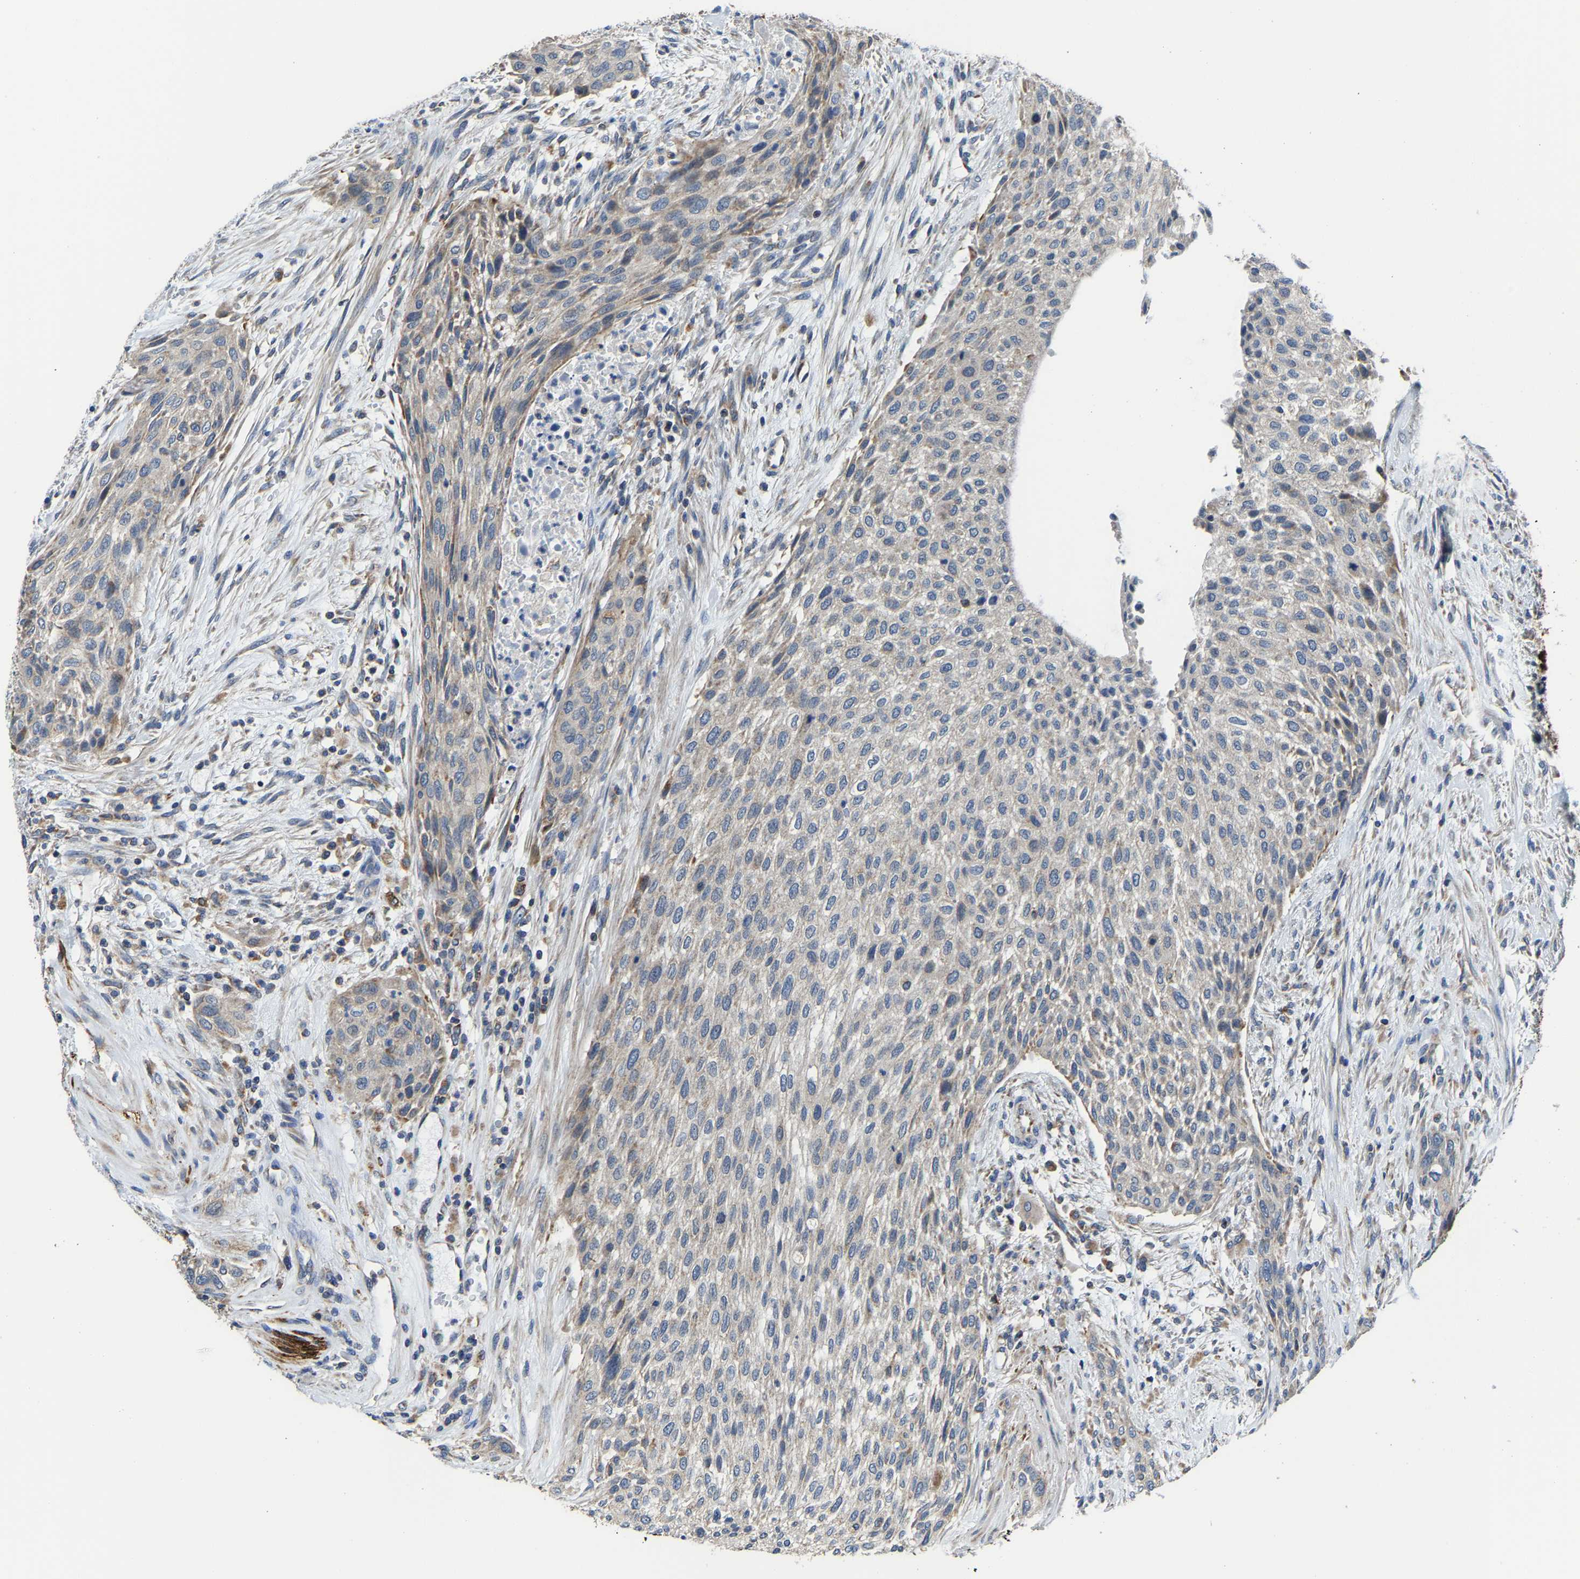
{"staining": {"intensity": "weak", "quantity": ">75%", "location": "cytoplasmic/membranous"}, "tissue": "urothelial cancer", "cell_type": "Tumor cells", "image_type": "cancer", "snomed": [{"axis": "morphology", "description": "Urothelial carcinoma, Low grade"}, {"axis": "morphology", "description": "Urothelial carcinoma, High grade"}, {"axis": "topography", "description": "Urinary bladder"}], "caption": "High-power microscopy captured an immunohistochemistry photomicrograph of low-grade urothelial carcinoma, revealing weak cytoplasmic/membranous staining in approximately >75% of tumor cells. The staining is performed using DAB (3,3'-diaminobenzidine) brown chromogen to label protein expression. The nuclei are counter-stained blue using hematoxylin.", "gene": "AGK", "patient": {"sex": "male", "age": 35}}